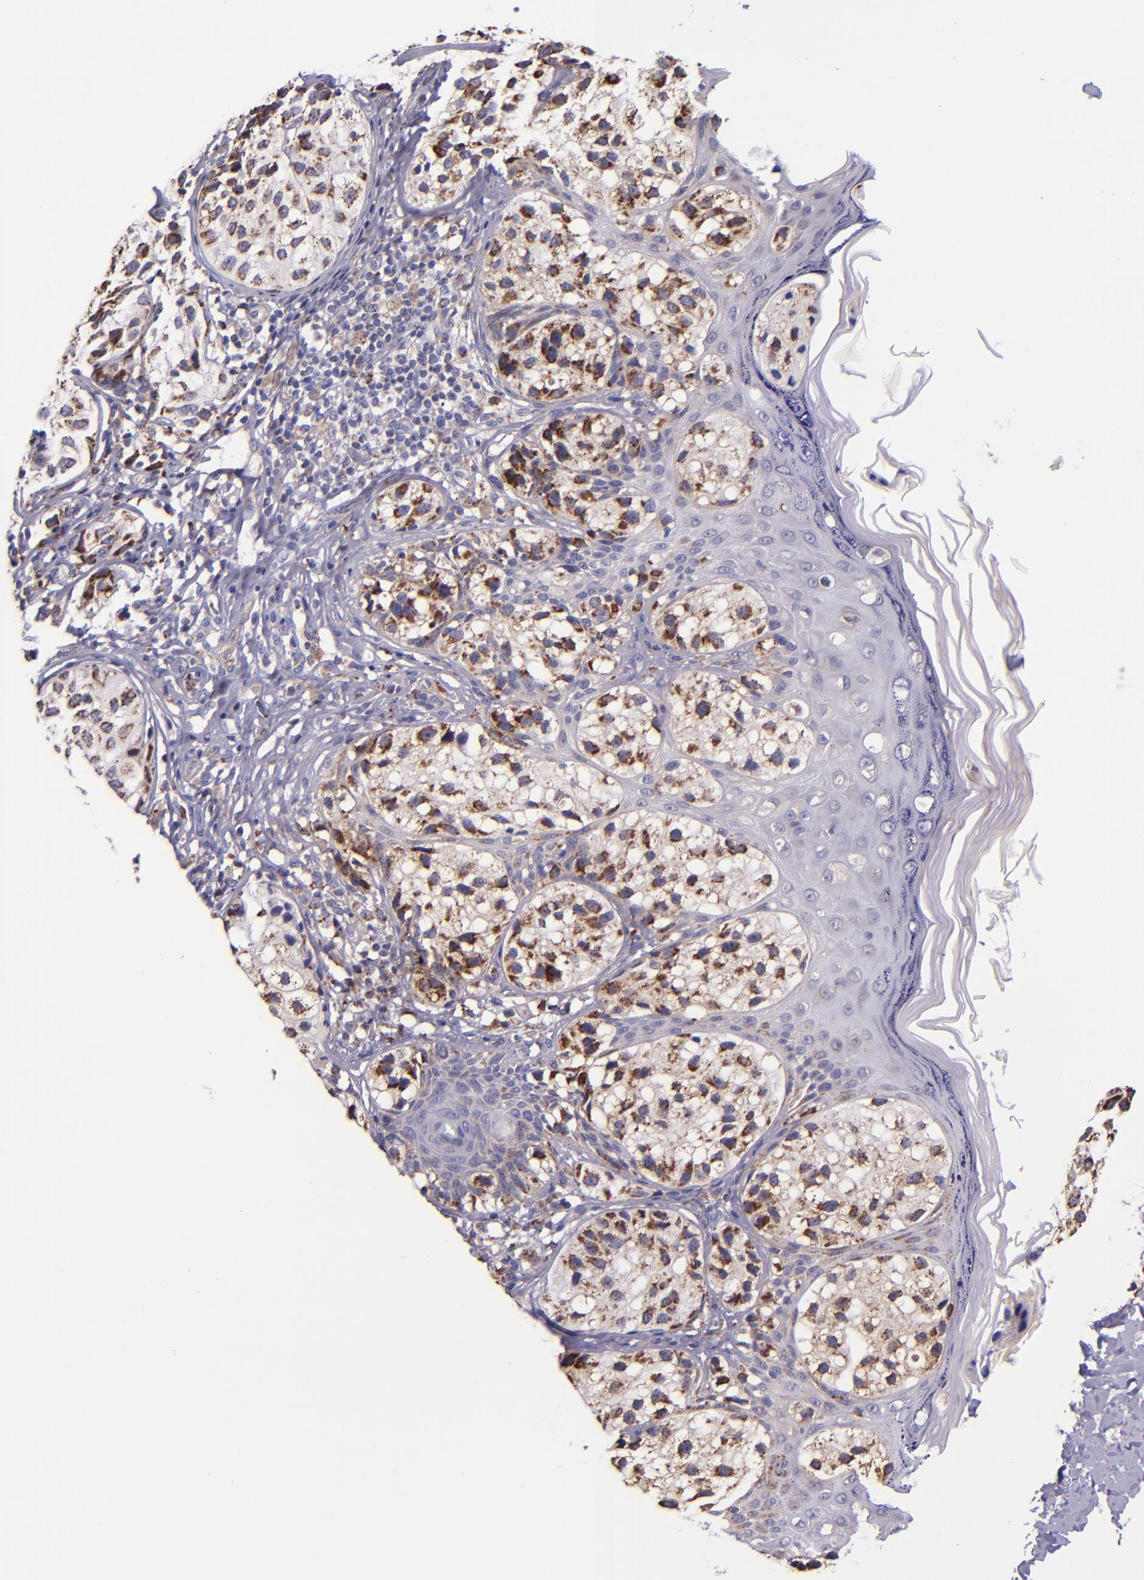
{"staining": {"intensity": "moderate", "quantity": "25%-75%", "location": "cytoplasmic/membranous"}, "tissue": "melanoma", "cell_type": "Tumor cells", "image_type": "cancer", "snomed": [{"axis": "morphology", "description": "Malignant melanoma, NOS"}, {"axis": "topography", "description": "Skin"}], "caption": "Immunohistochemistry (IHC) of malignant melanoma exhibits medium levels of moderate cytoplasmic/membranous expression in about 25%-75% of tumor cells.", "gene": "IDH3G", "patient": {"sex": "male", "age": 23}}